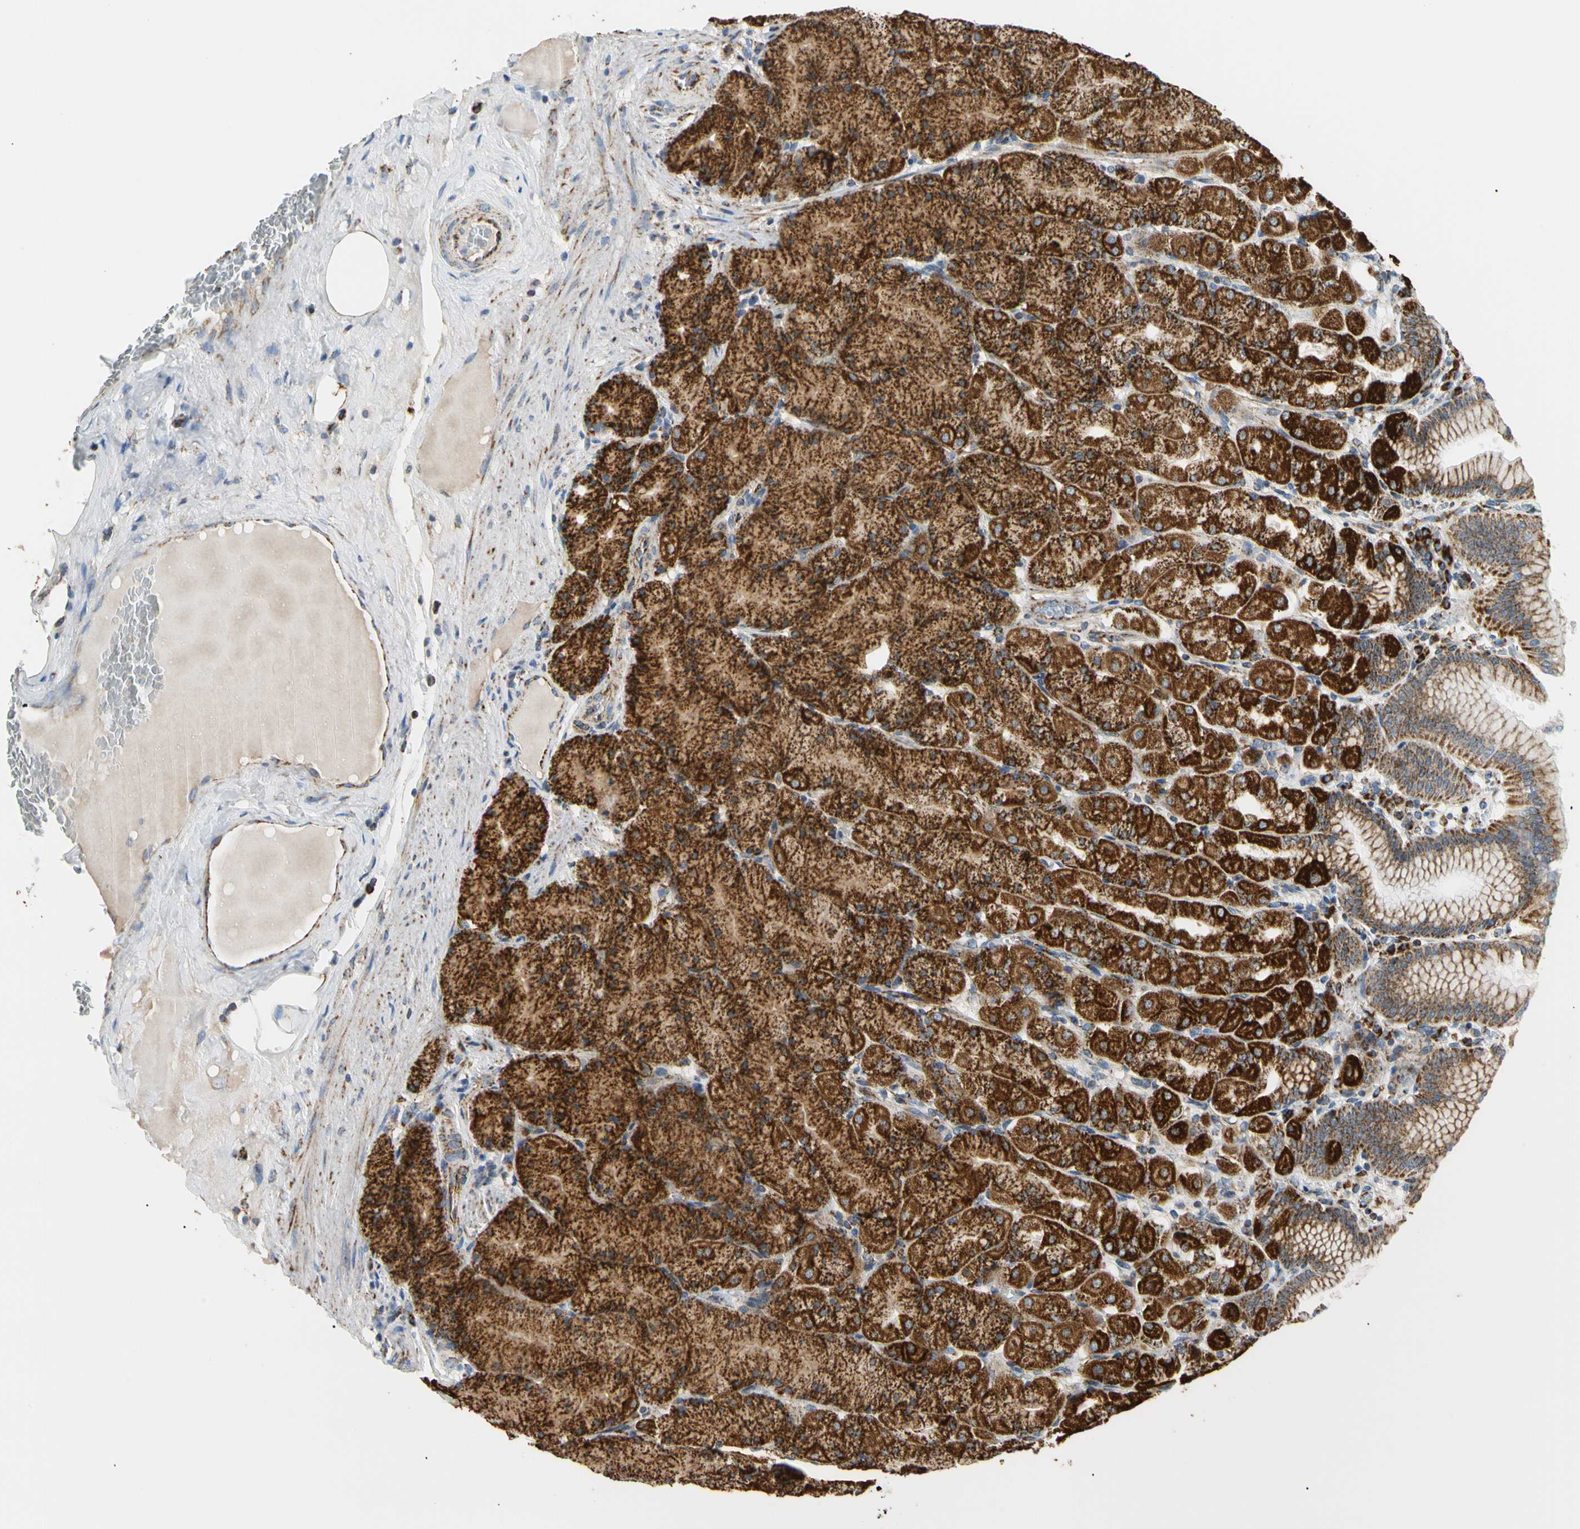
{"staining": {"intensity": "strong", "quantity": ">75%", "location": "cytoplasmic/membranous"}, "tissue": "stomach", "cell_type": "Glandular cells", "image_type": "normal", "snomed": [{"axis": "morphology", "description": "Normal tissue, NOS"}, {"axis": "topography", "description": "Stomach, upper"}], "caption": "A brown stain highlights strong cytoplasmic/membranous expression of a protein in glandular cells of benign human stomach.", "gene": "ACAT1", "patient": {"sex": "female", "age": 56}}